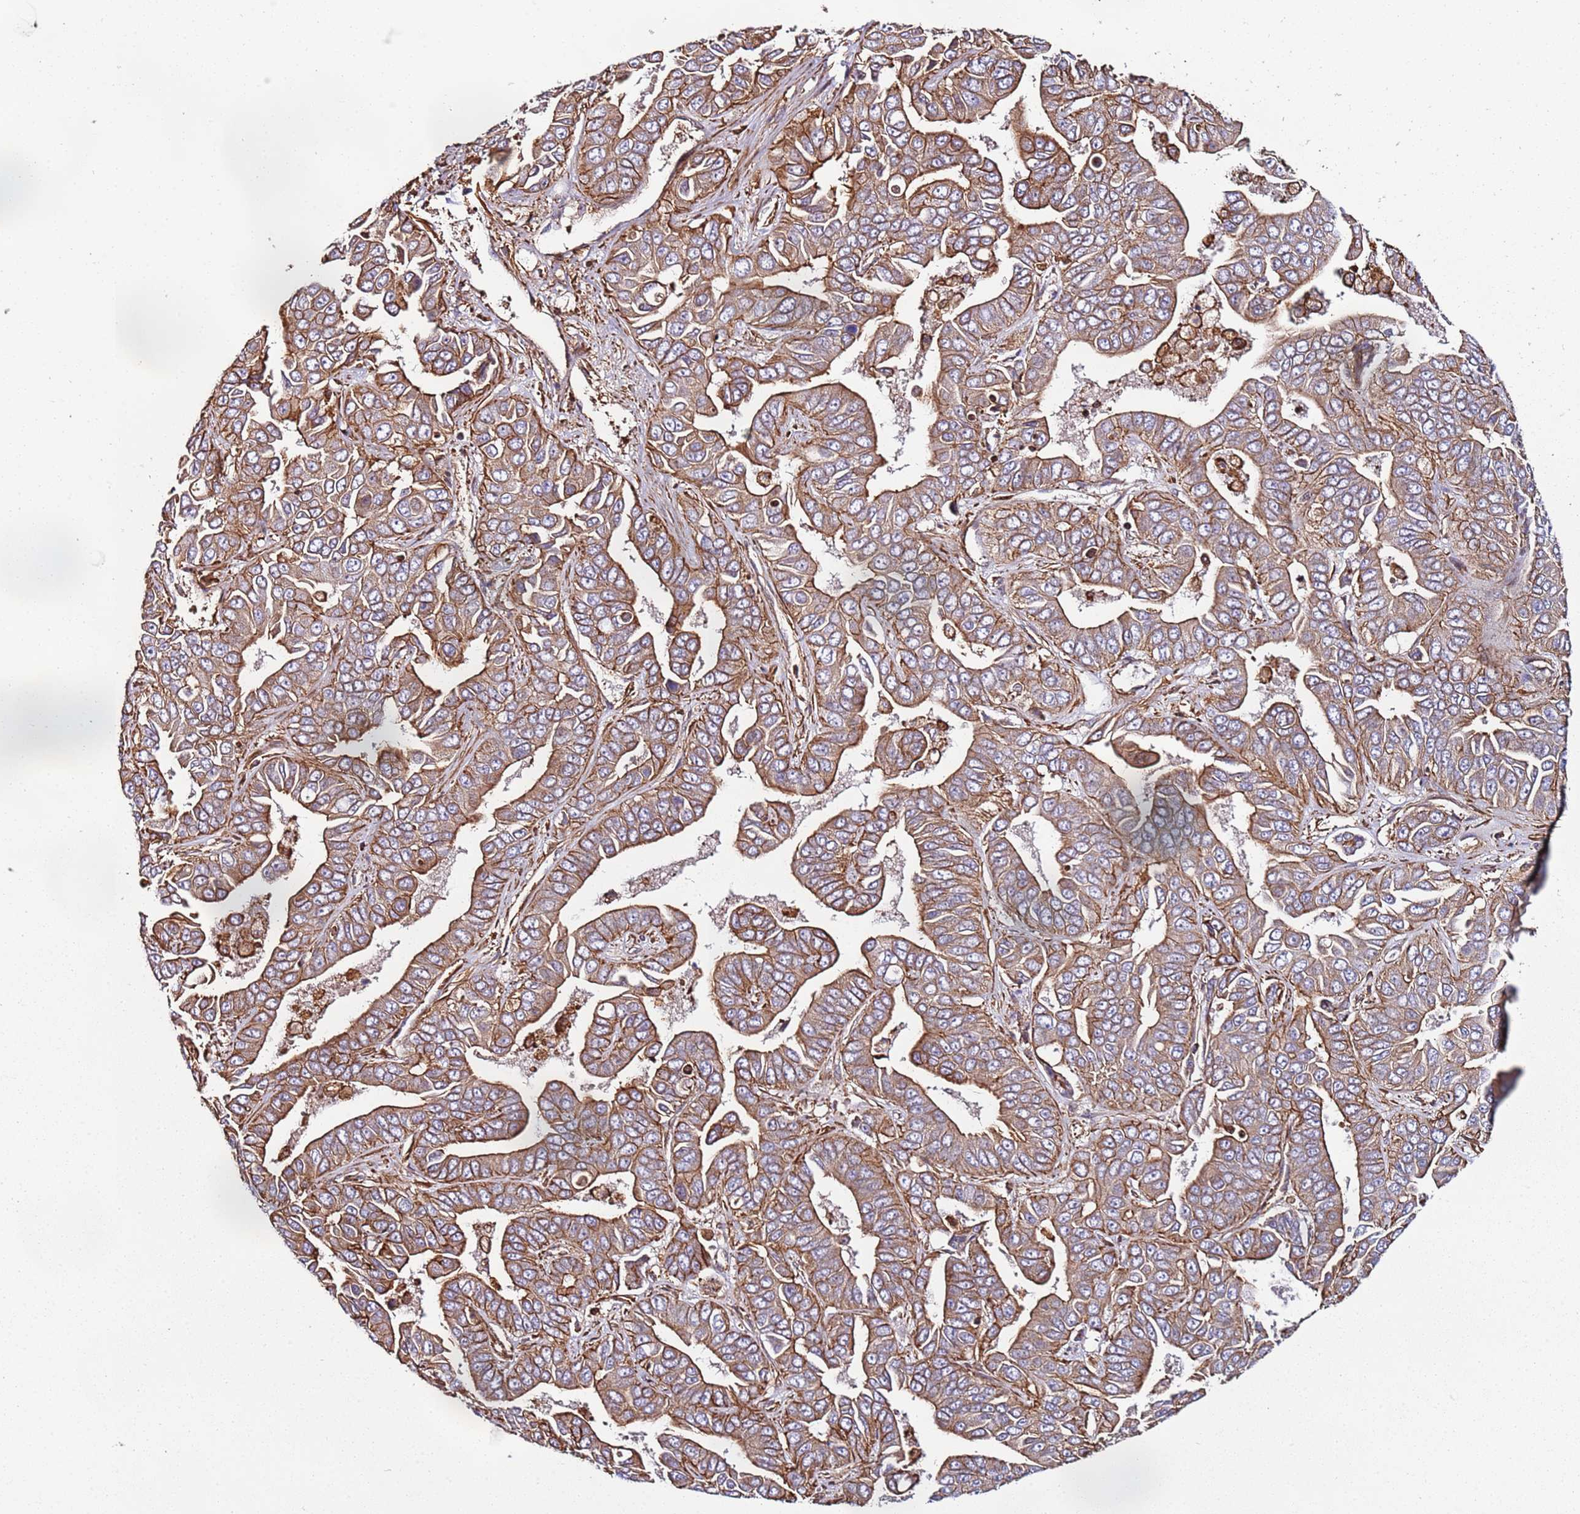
{"staining": {"intensity": "moderate", "quantity": ">75%", "location": "cytoplasmic/membranous"}, "tissue": "liver cancer", "cell_type": "Tumor cells", "image_type": "cancer", "snomed": [{"axis": "morphology", "description": "Cholangiocarcinoma"}, {"axis": "topography", "description": "Liver"}], "caption": "An IHC micrograph of neoplastic tissue is shown. Protein staining in brown highlights moderate cytoplasmic/membranous positivity in liver cholangiocarcinoma within tumor cells. (DAB IHC with brightfield microscopy, high magnification).", "gene": "CYP2U1", "patient": {"sex": "female", "age": 52}}